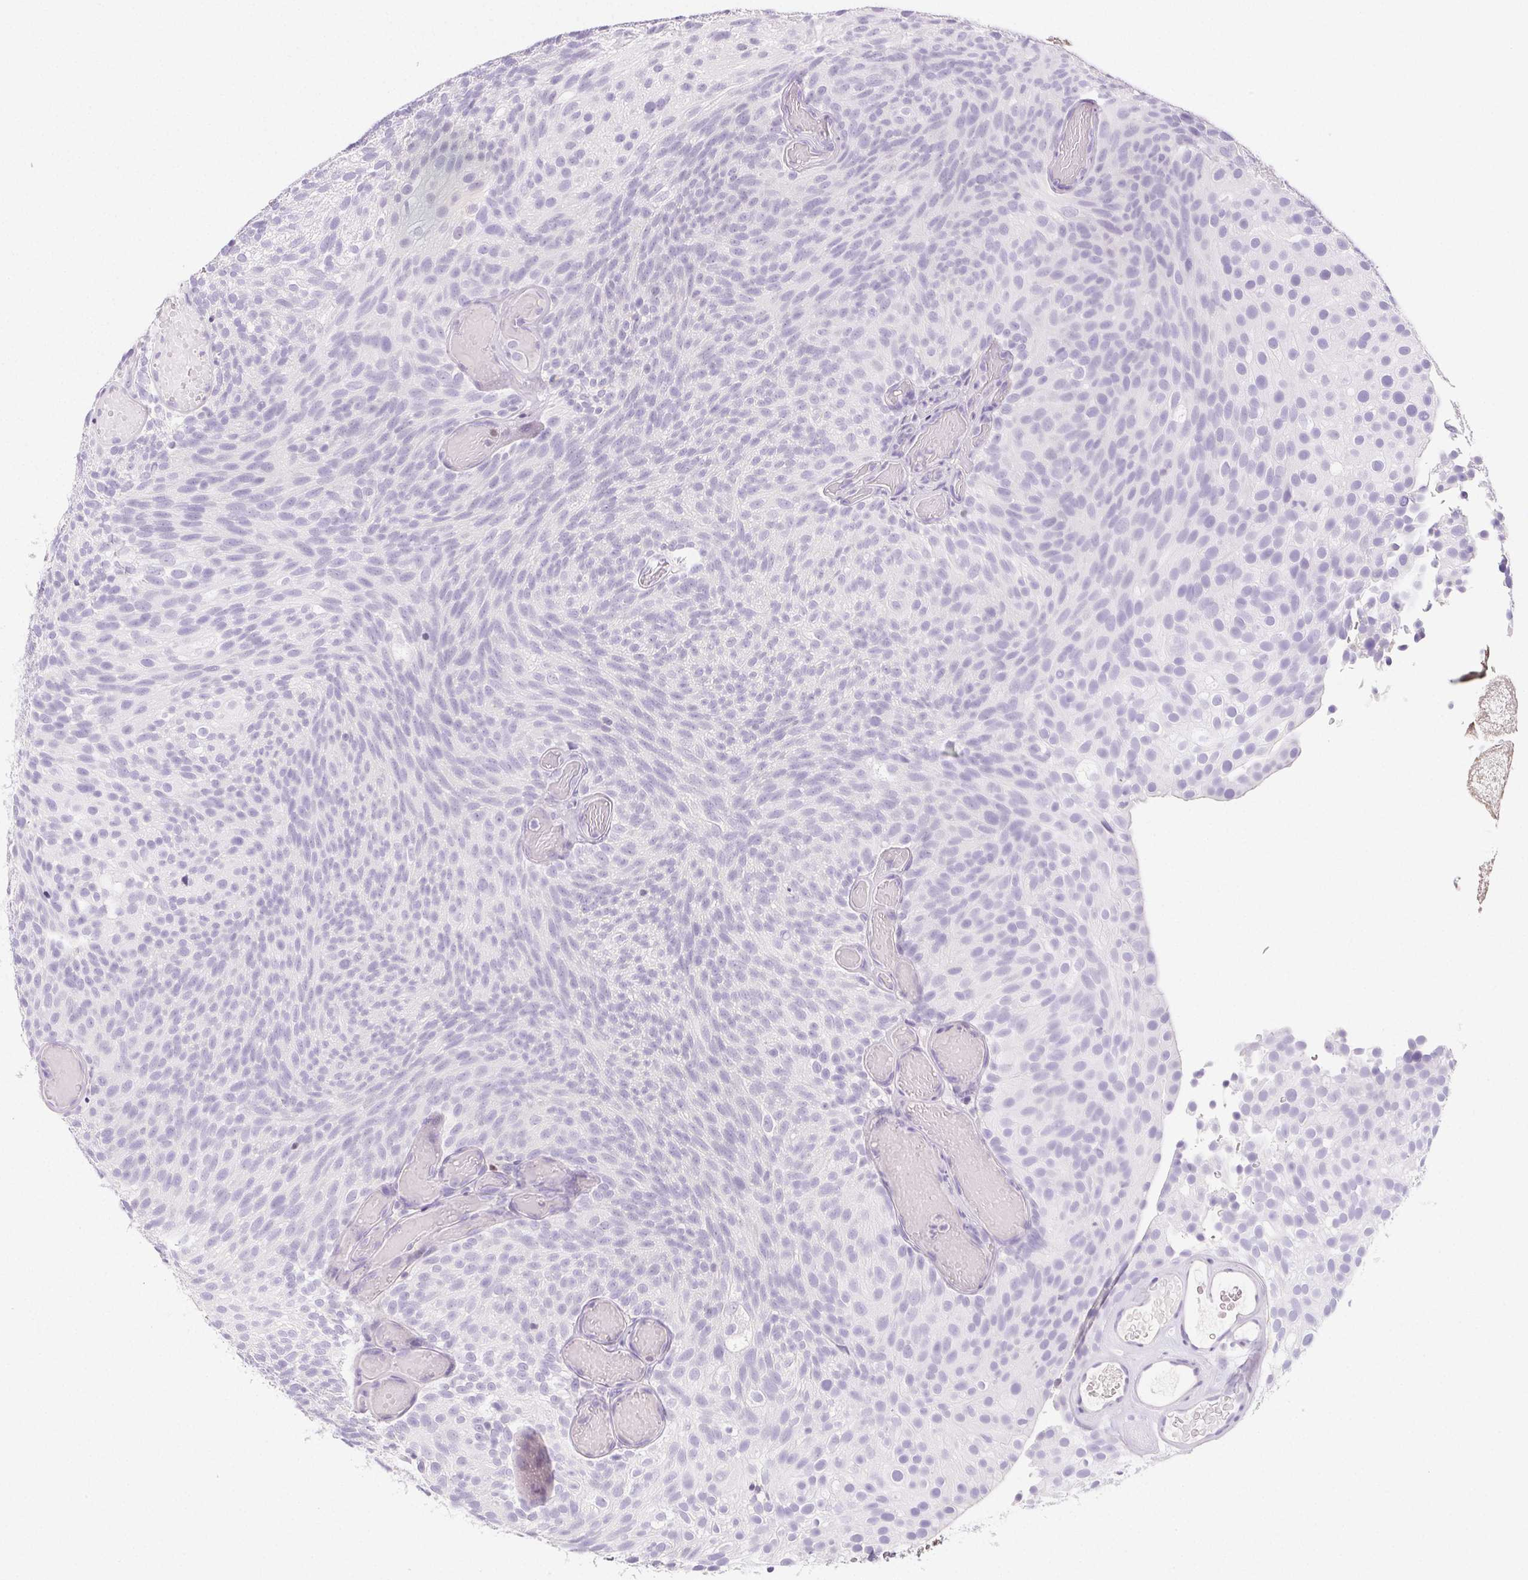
{"staining": {"intensity": "negative", "quantity": "none", "location": "none"}, "tissue": "urothelial cancer", "cell_type": "Tumor cells", "image_type": "cancer", "snomed": [{"axis": "morphology", "description": "Urothelial carcinoma, Low grade"}, {"axis": "topography", "description": "Urinary bladder"}], "caption": "An image of human urothelial carcinoma (low-grade) is negative for staining in tumor cells.", "gene": "BEND2", "patient": {"sex": "male", "age": 78}}